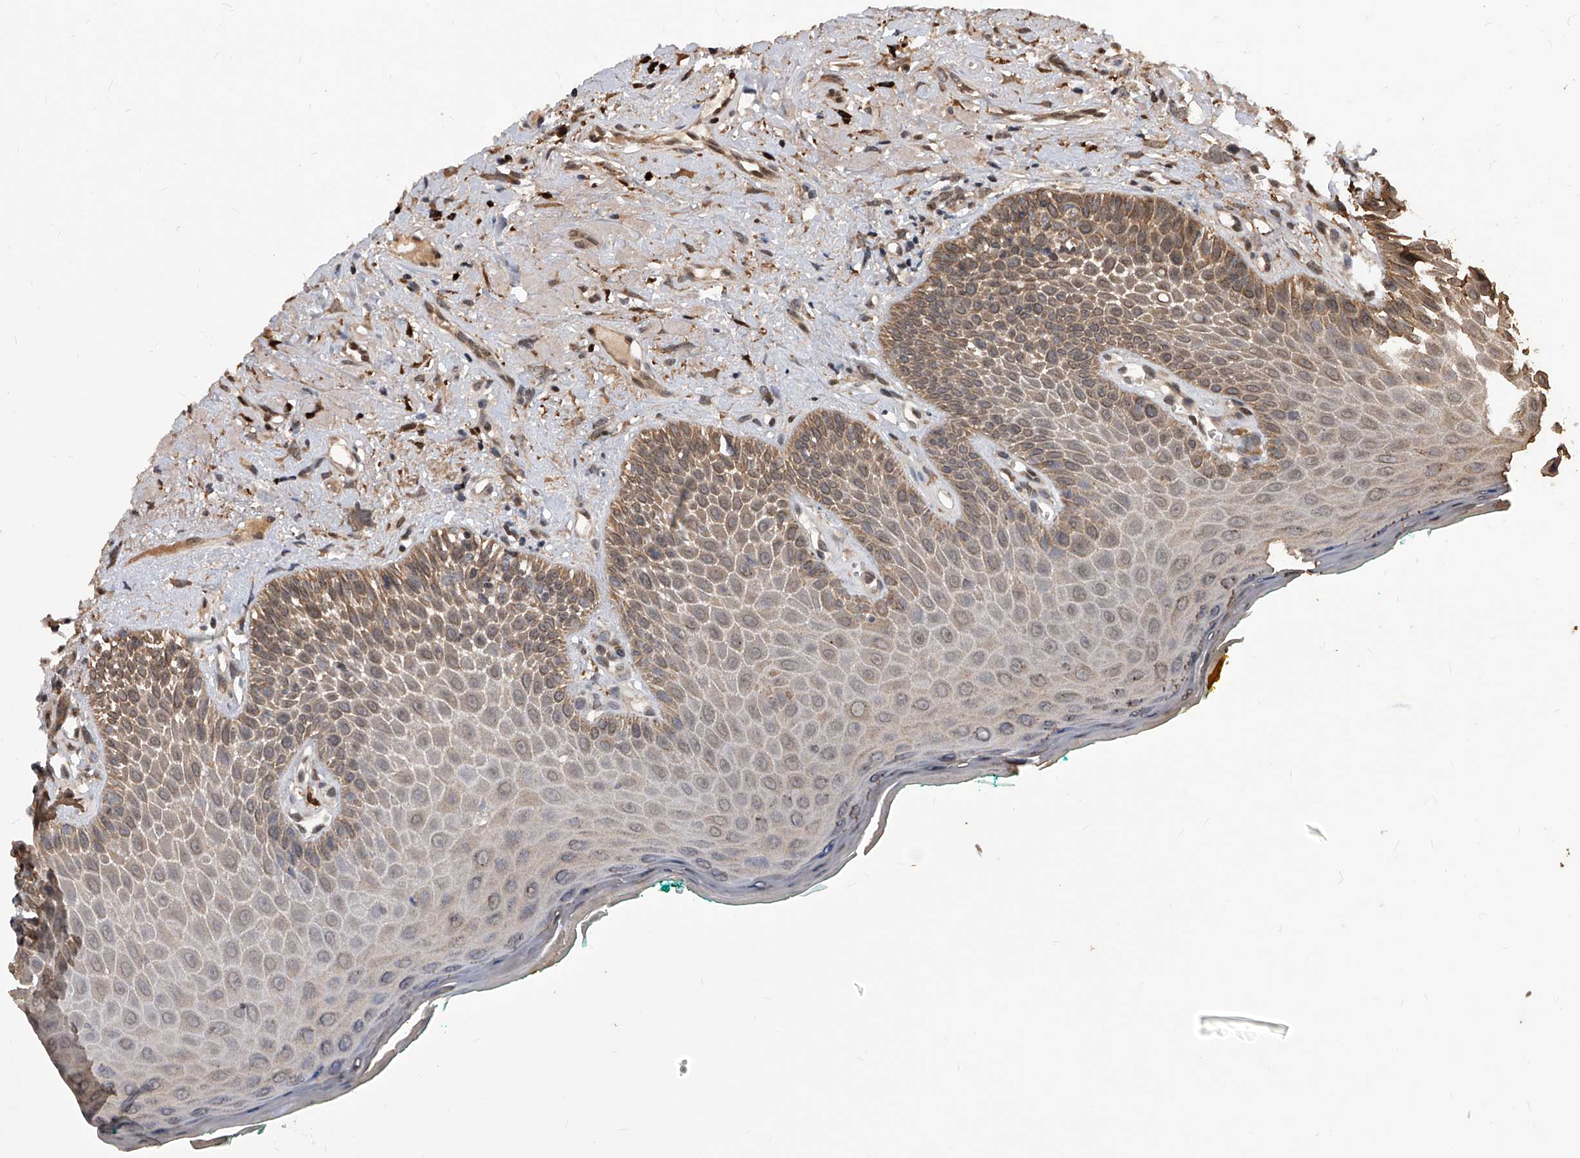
{"staining": {"intensity": "moderate", "quantity": "25%-75%", "location": "cytoplasmic/membranous,nuclear"}, "tissue": "oral mucosa", "cell_type": "Squamous epithelial cells", "image_type": "normal", "snomed": [{"axis": "morphology", "description": "Normal tissue, NOS"}, {"axis": "topography", "description": "Oral tissue"}], "caption": "An immunohistochemistry (IHC) image of benign tissue is shown. Protein staining in brown shows moderate cytoplasmic/membranous,nuclear positivity in oral mucosa within squamous epithelial cells.", "gene": "ID1", "patient": {"sex": "female", "age": 70}}